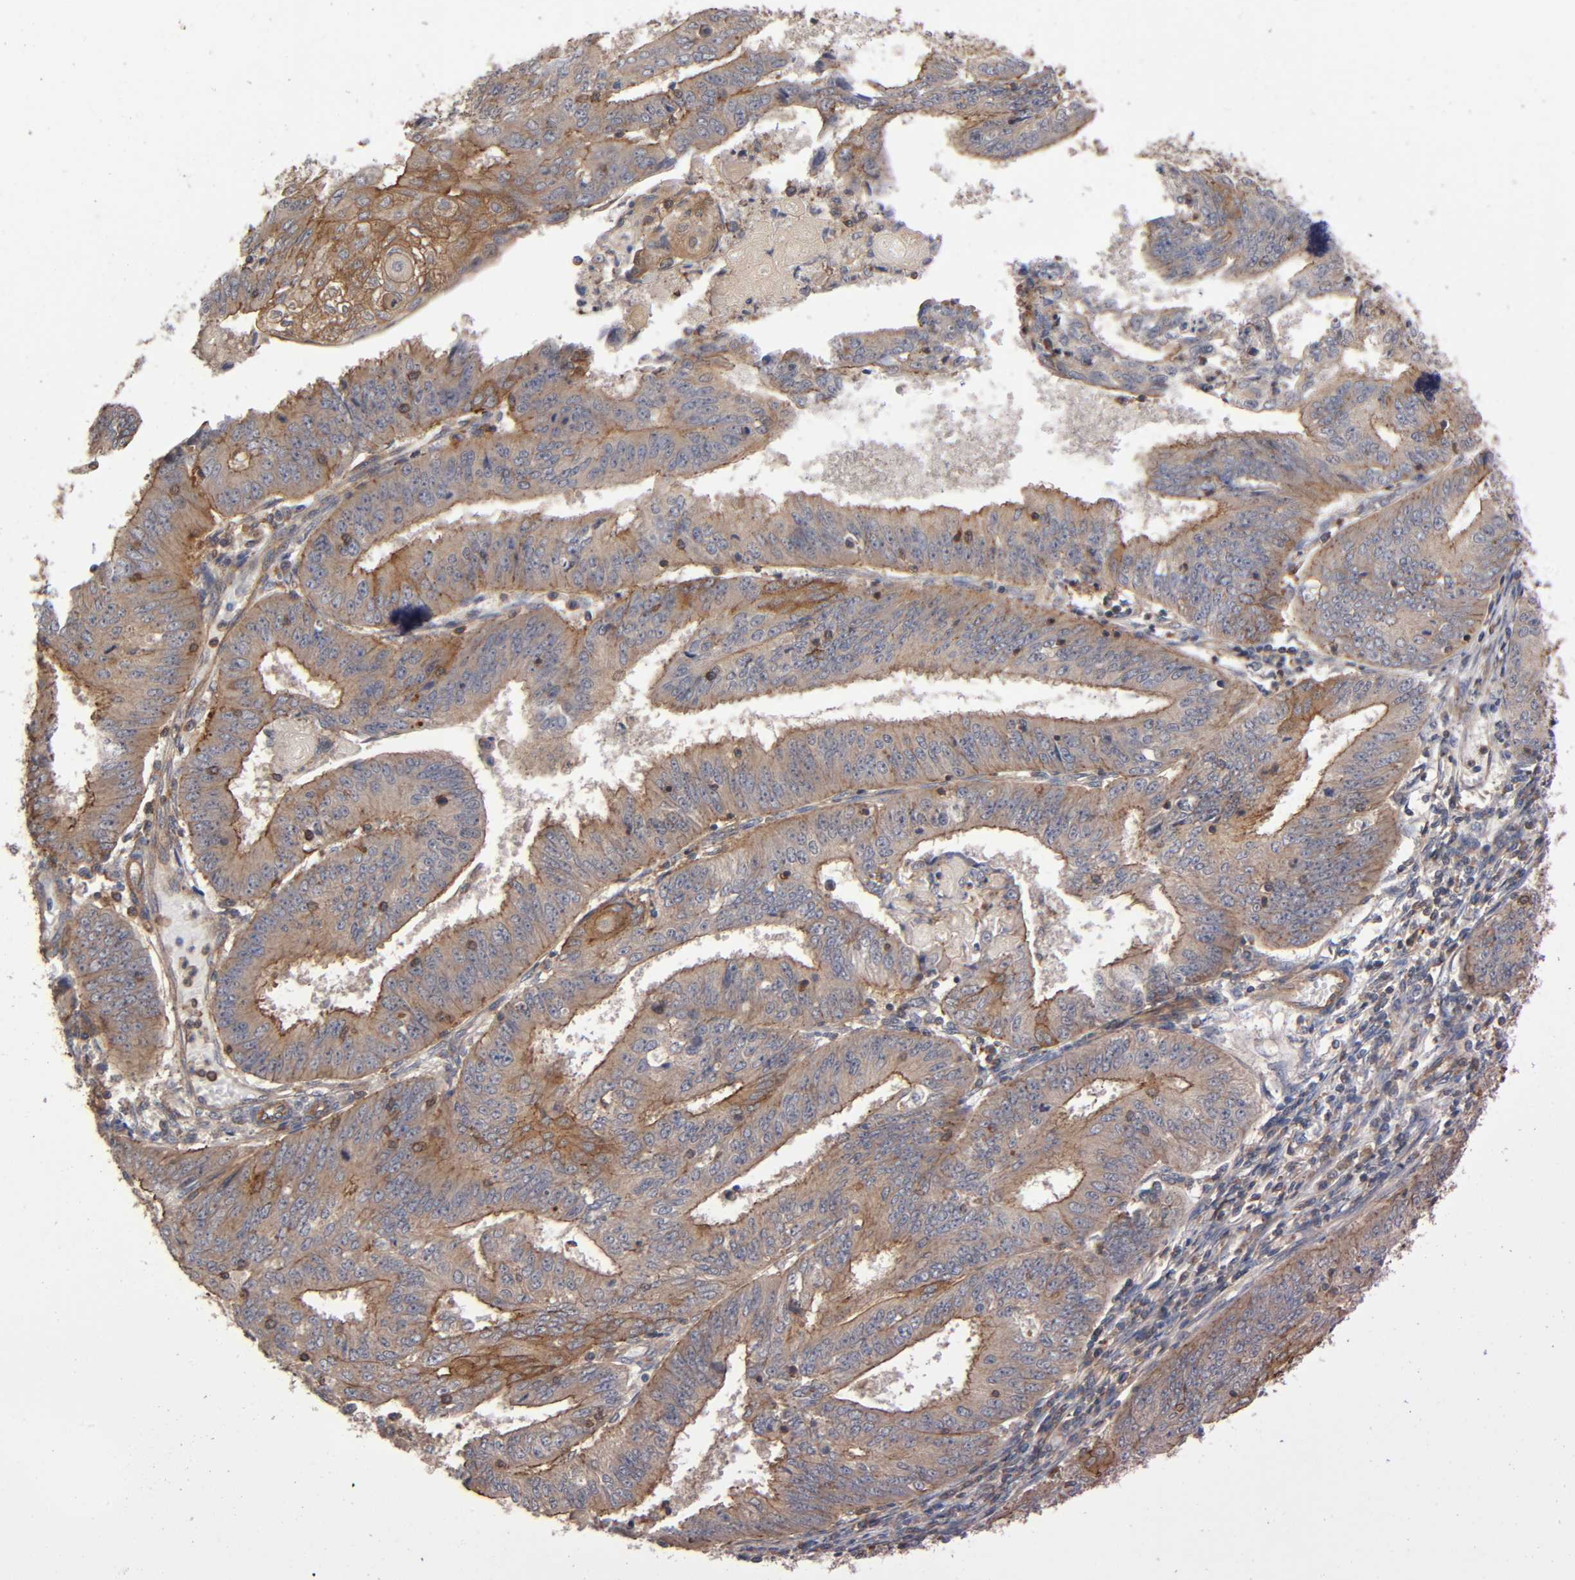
{"staining": {"intensity": "moderate", "quantity": "25%-75%", "location": "cytoplasmic/membranous"}, "tissue": "endometrial cancer", "cell_type": "Tumor cells", "image_type": "cancer", "snomed": [{"axis": "morphology", "description": "Adenocarcinoma, NOS"}, {"axis": "topography", "description": "Endometrium"}], "caption": "Endometrial adenocarcinoma stained with immunohistochemistry reveals moderate cytoplasmic/membranous positivity in approximately 25%-75% of tumor cells.", "gene": "LAMTOR2", "patient": {"sex": "female", "age": 42}}